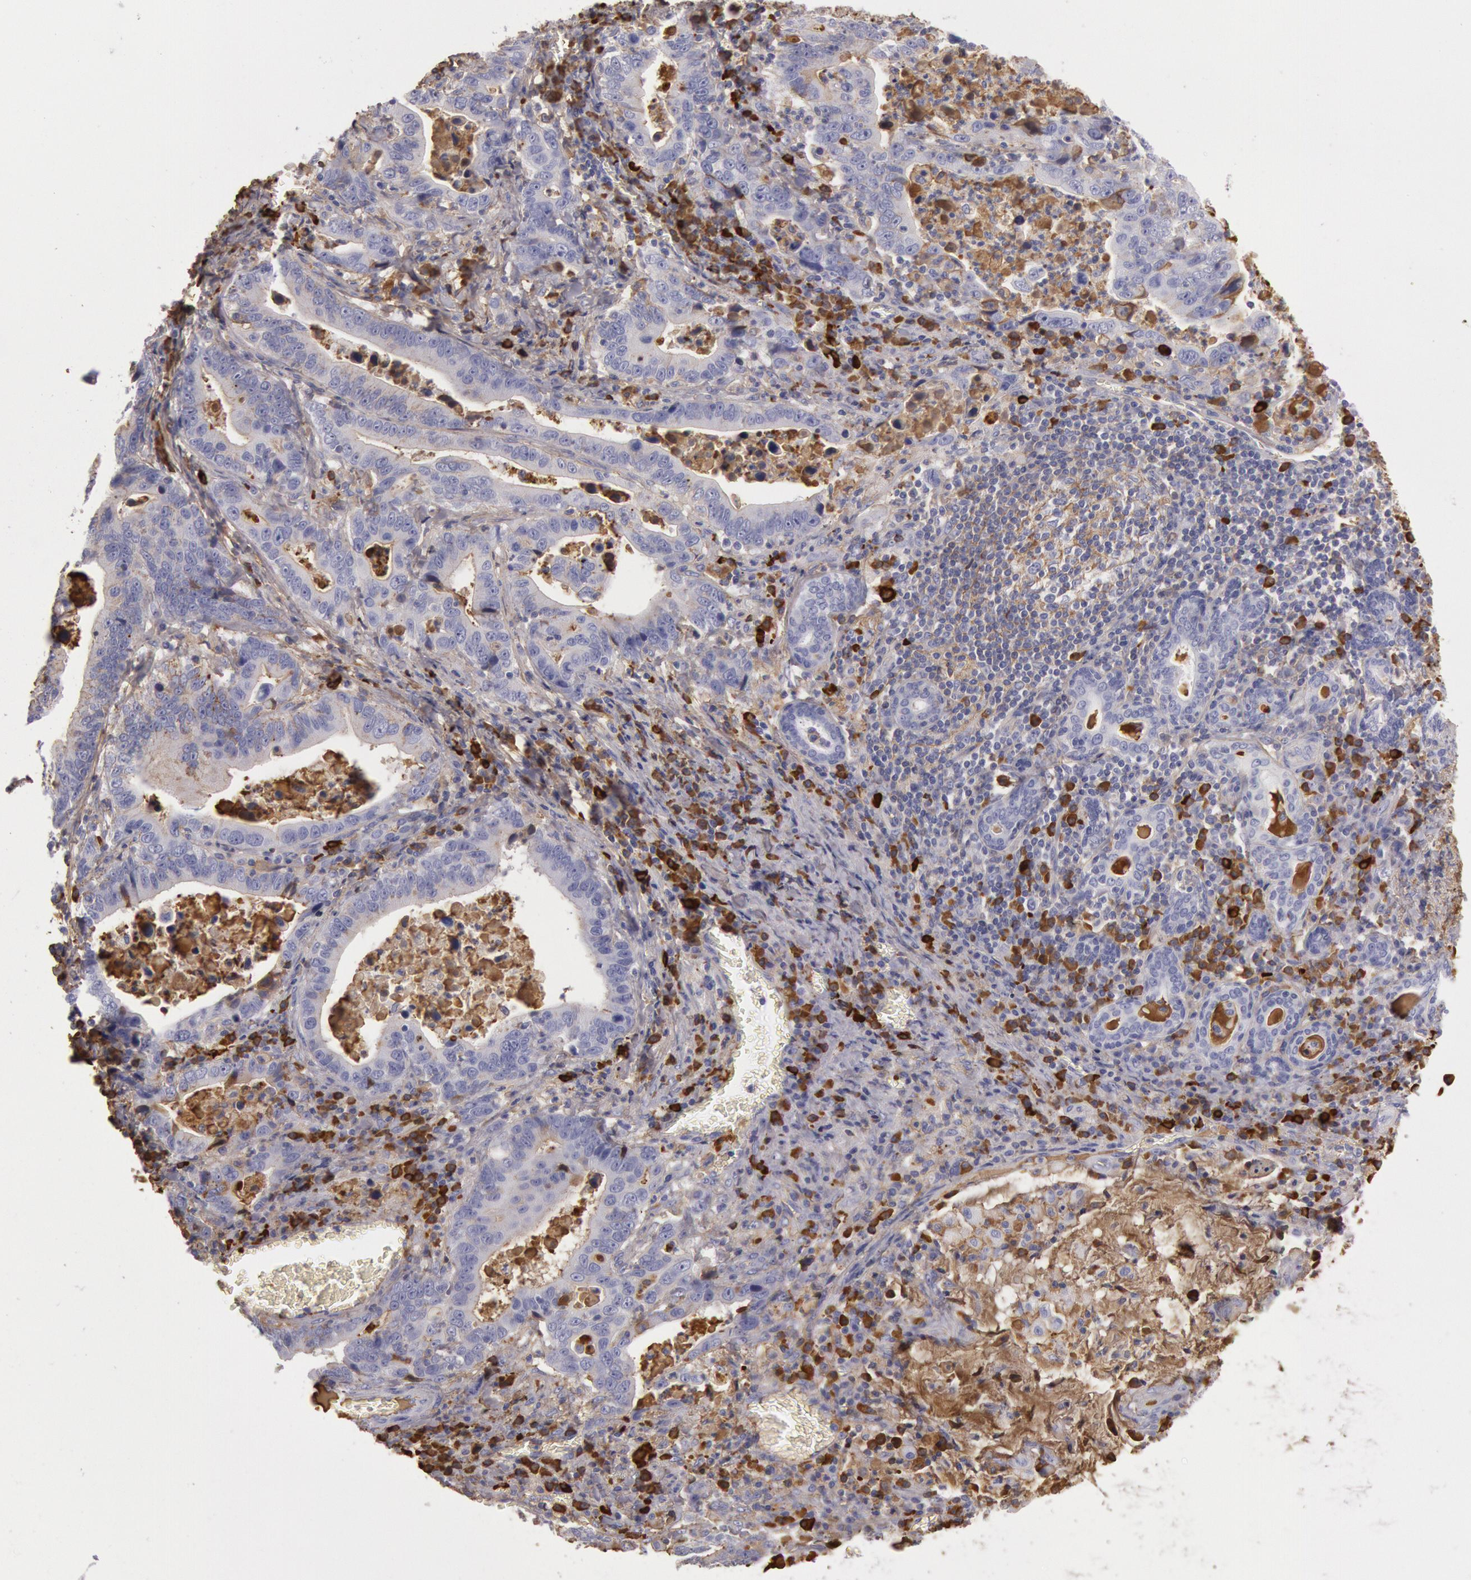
{"staining": {"intensity": "moderate", "quantity": "<25%", "location": "cytoplasmic/membranous"}, "tissue": "stomach cancer", "cell_type": "Tumor cells", "image_type": "cancer", "snomed": [{"axis": "morphology", "description": "Adenocarcinoma, NOS"}, {"axis": "topography", "description": "Stomach, upper"}], "caption": "The micrograph demonstrates staining of stomach cancer (adenocarcinoma), revealing moderate cytoplasmic/membranous protein staining (brown color) within tumor cells.", "gene": "IGHG1", "patient": {"sex": "male", "age": 63}}